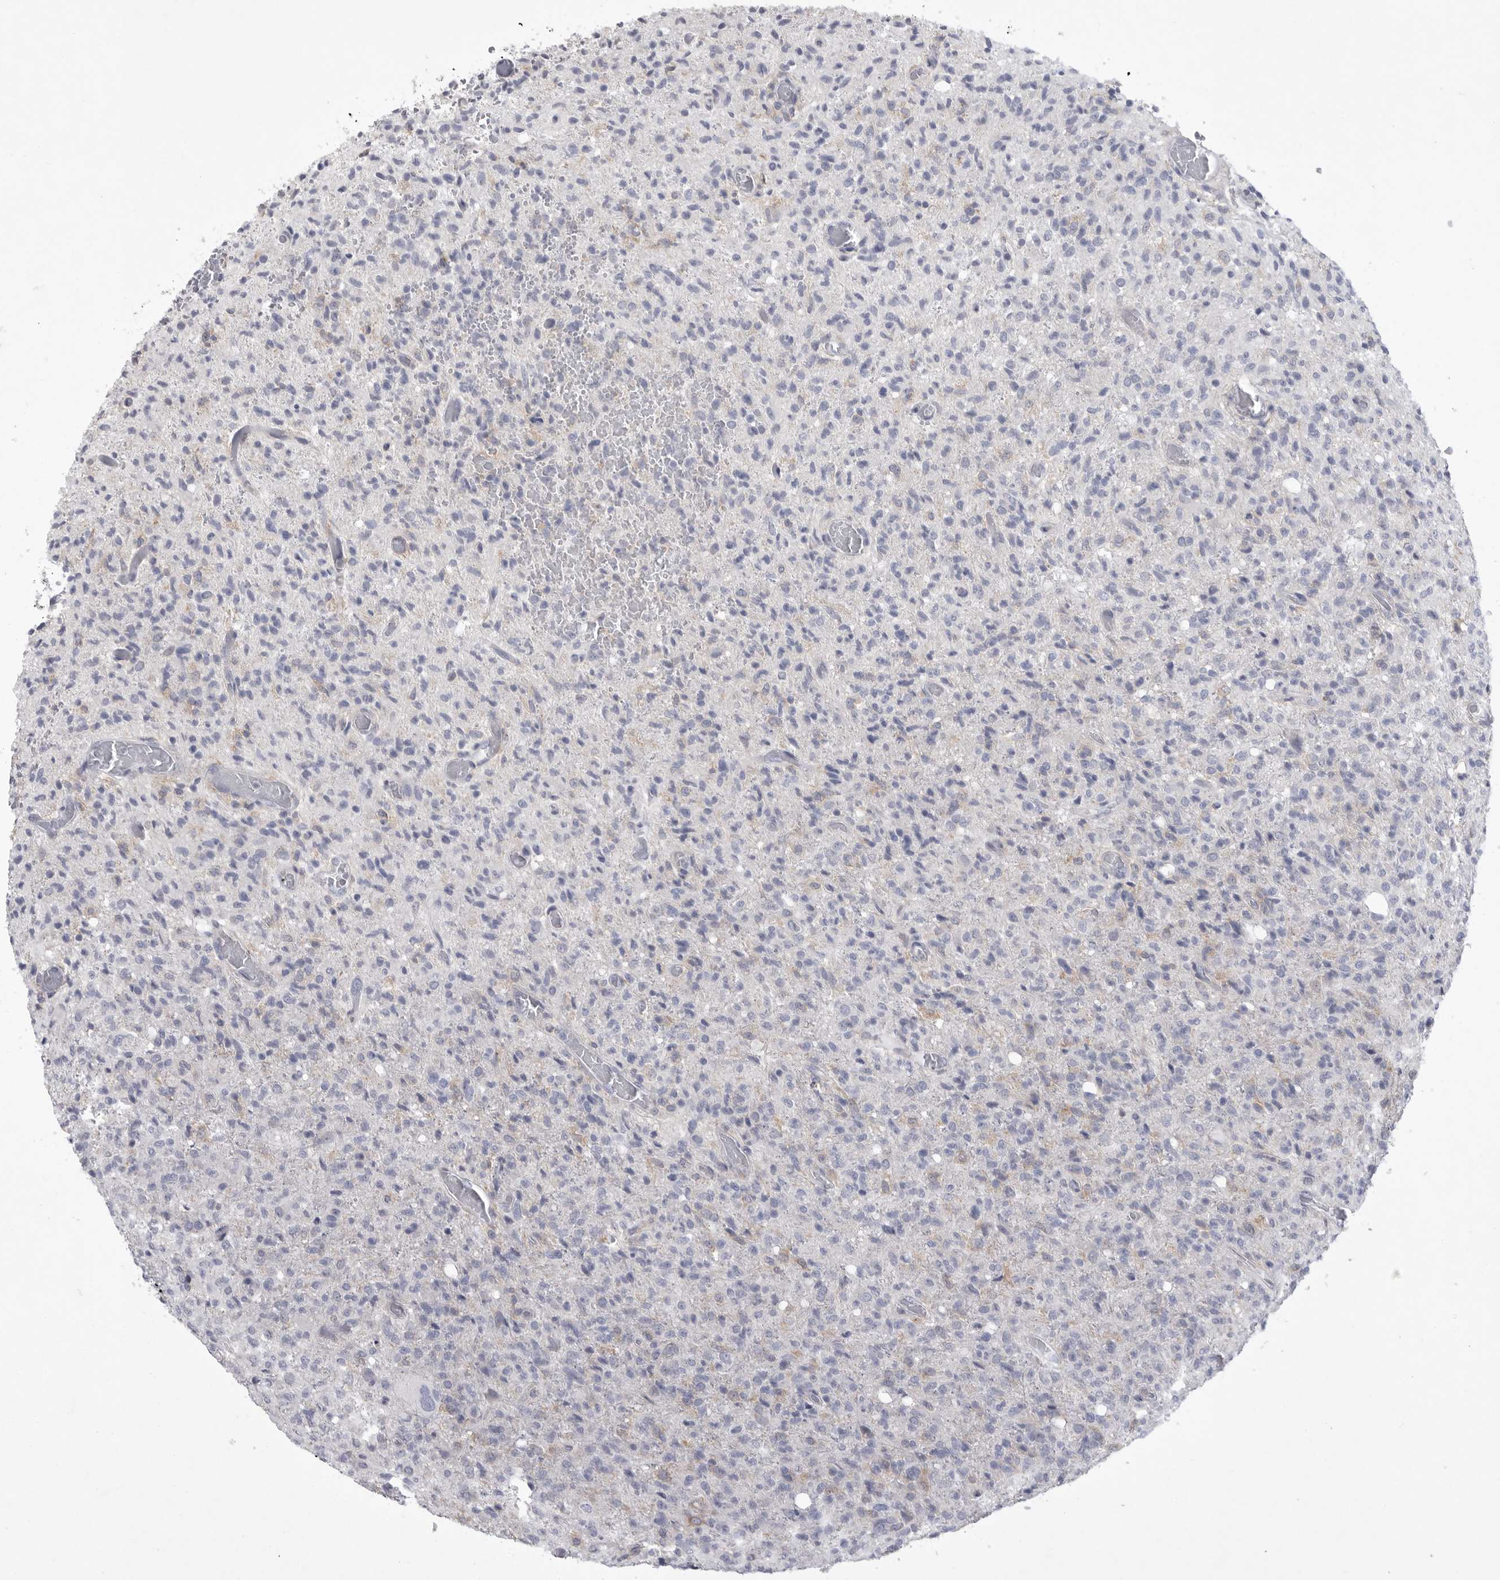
{"staining": {"intensity": "negative", "quantity": "none", "location": "none"}, "tissue": "glioma", "cell_type": "Tumor cells", "image_type": "cancer", "snomed": [{"axis": "morphology", "description": "Glioma, malignant, High grade"}, {"axis": "topography", "description": "Brain"}], "caption": "High-grade glioma (malignant) was stained to show a protein in brown. There is no significant staining in tumor cells.", "gene": "SIGLEC10", "patient": {"sex": "female", "age": 57}}